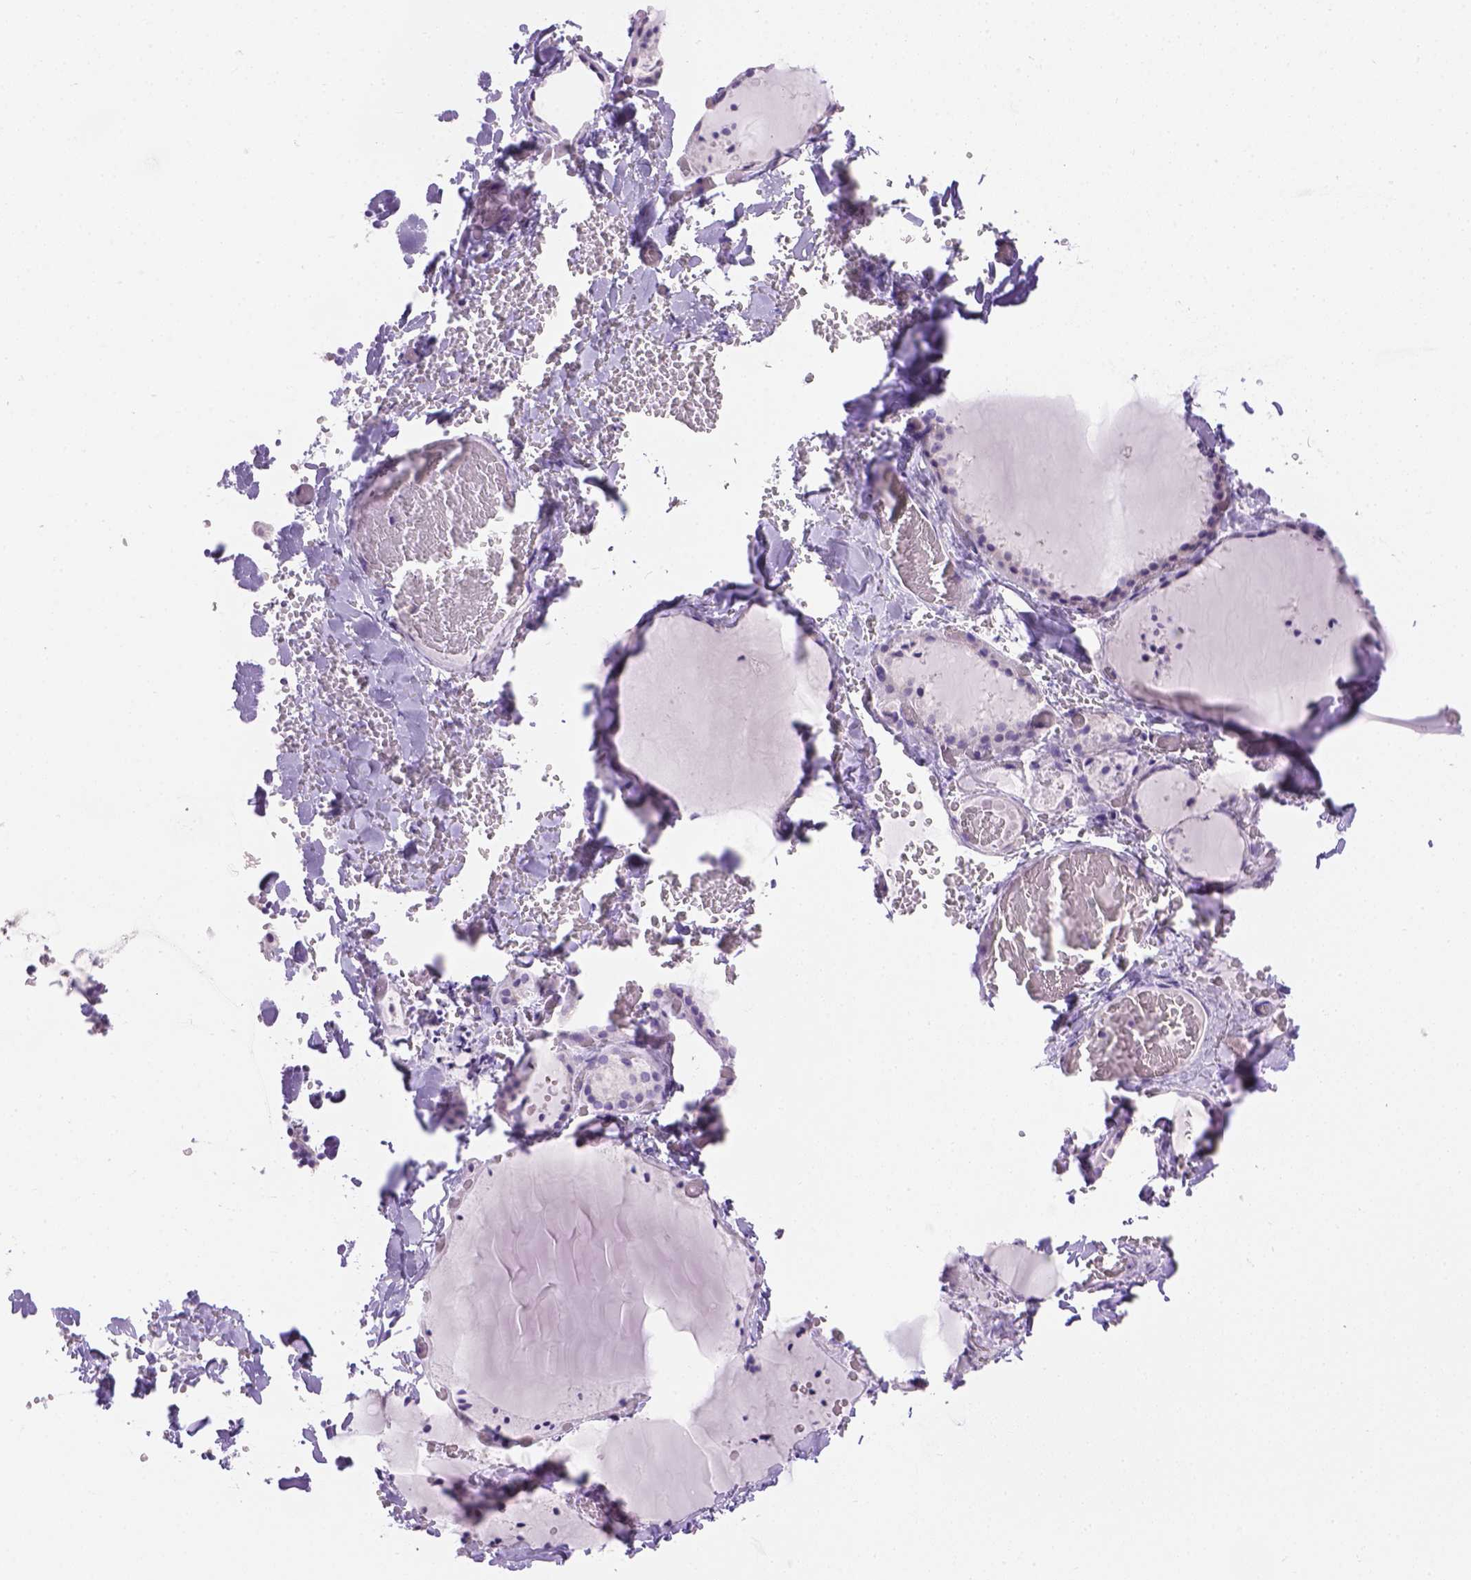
{"staining": {"intensity": "negative", "quantity": "none", "location": "none"}, "tissue": "thyroid gland", "cell_type": "Glandular cells", "image_type": "normal", "snomed": [{"axis": "morphology", "description": "Normal tissue, NOS"}, {"axis": "topography", "description": "Thyroid gland"}], "caption": "This micrograph is of normal thyroid gland stained with immunohistochemistry (IHC) to label a protein in brown with the nuclei are counter-stained blue. There is no positivity in glandular cells.", "gene": "TMEM38A", "patient": {"sex": "female", "age": 36}}